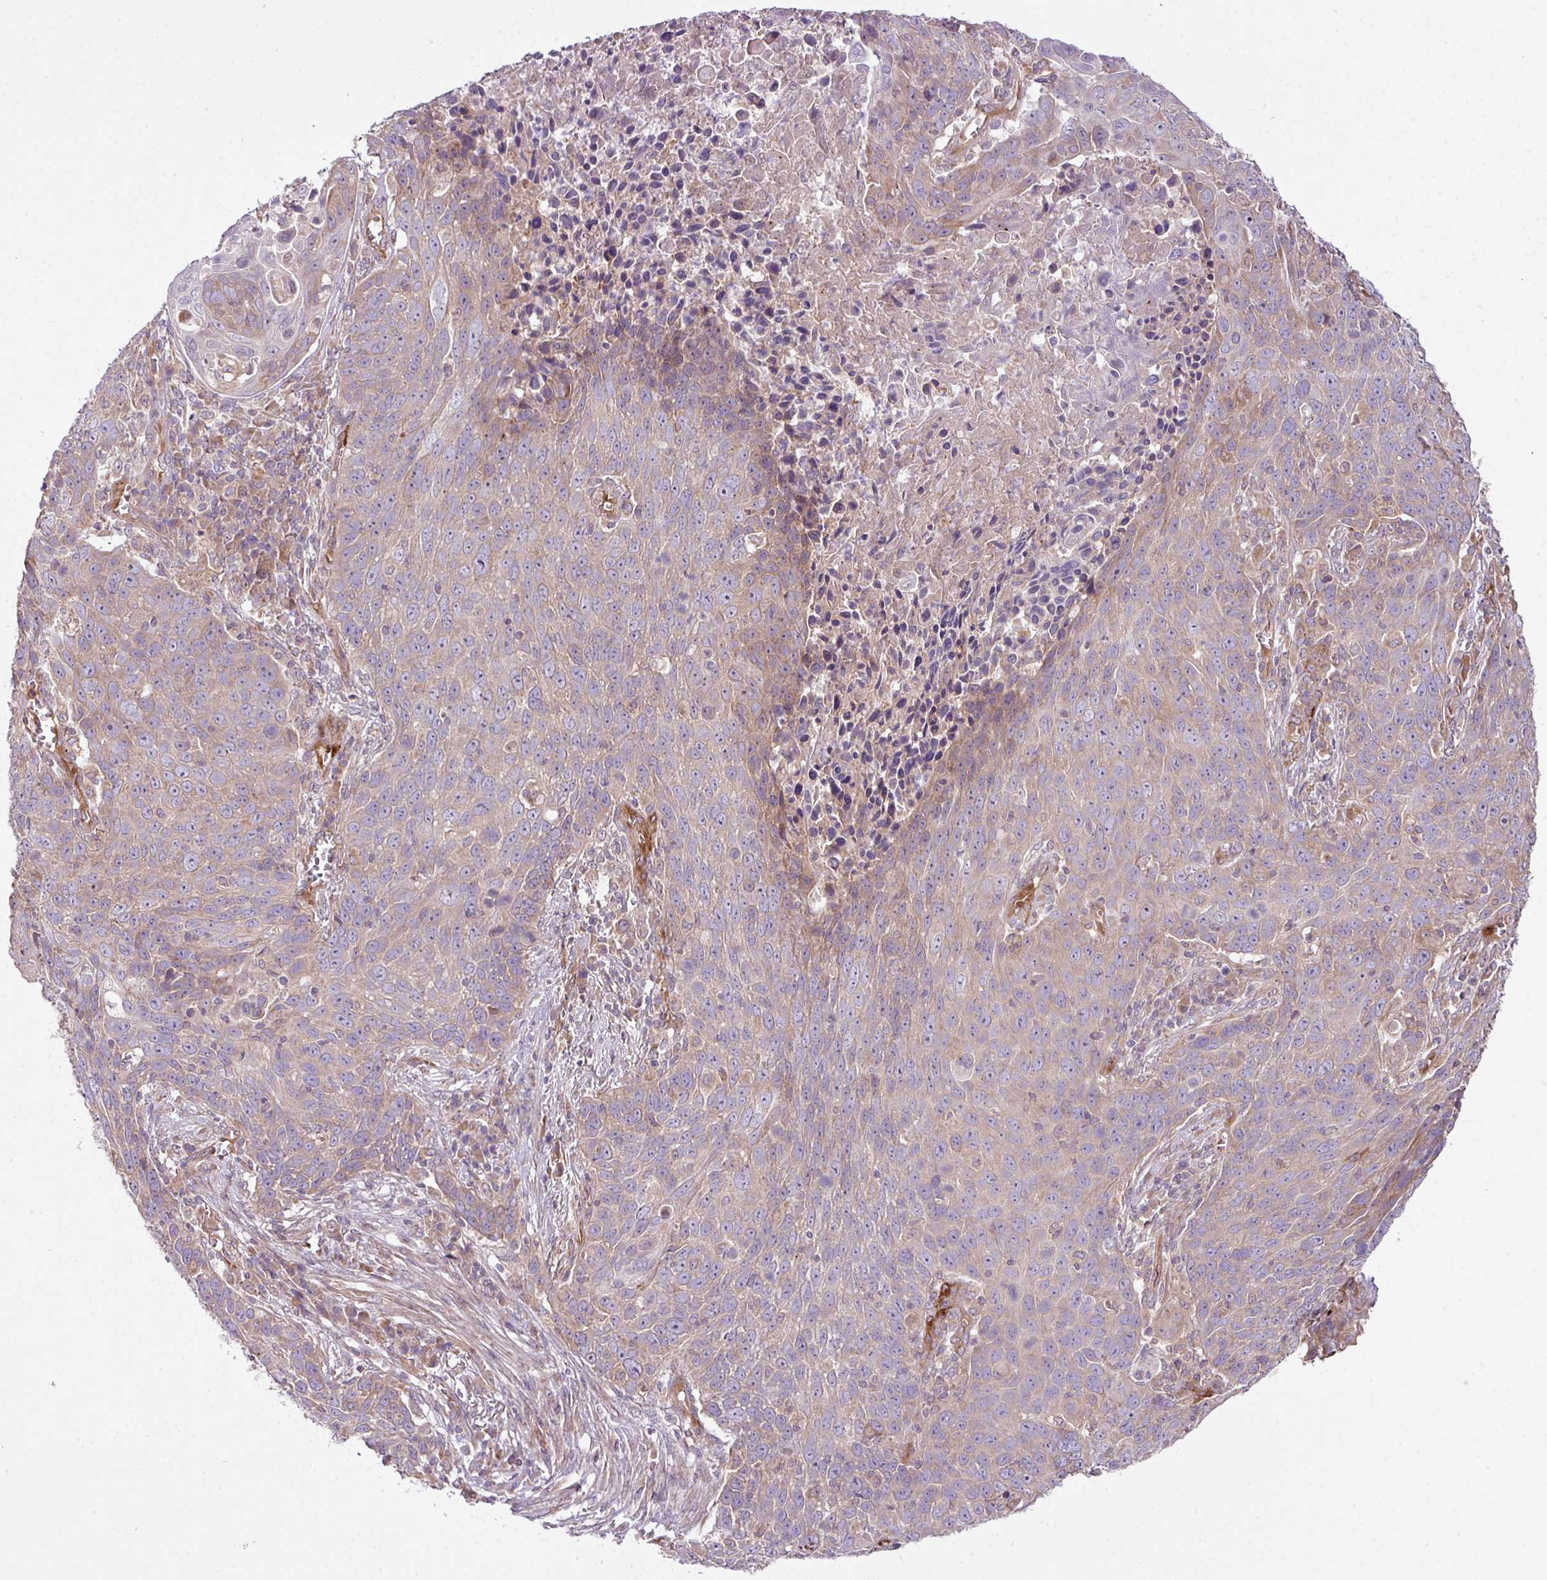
{"staining": {"intensity": "weak", "quantity": "25%-75%", "location": "cytoplasmic/membranous"}, "tissue": "lung cancer", "cell_type": "Tumor cells", "image_type": "cancer", "snomed": [{"axis": "morphology", "description": "Squamous cell carcinoma, NOS"}, {"axis": "topography", "description": "Lung"}], "caption": "Immunohistochemistry (IHC) photomicrograph of lung cancer (squamous cell carcinoma) stained for a protein (brown), which demonstrates low levels of weak cytoplasmic/membranous staining in approximately 25%-75% of tumor cells.", "gene": "COX18", "patient": {"sex": "male", "age": 78}}